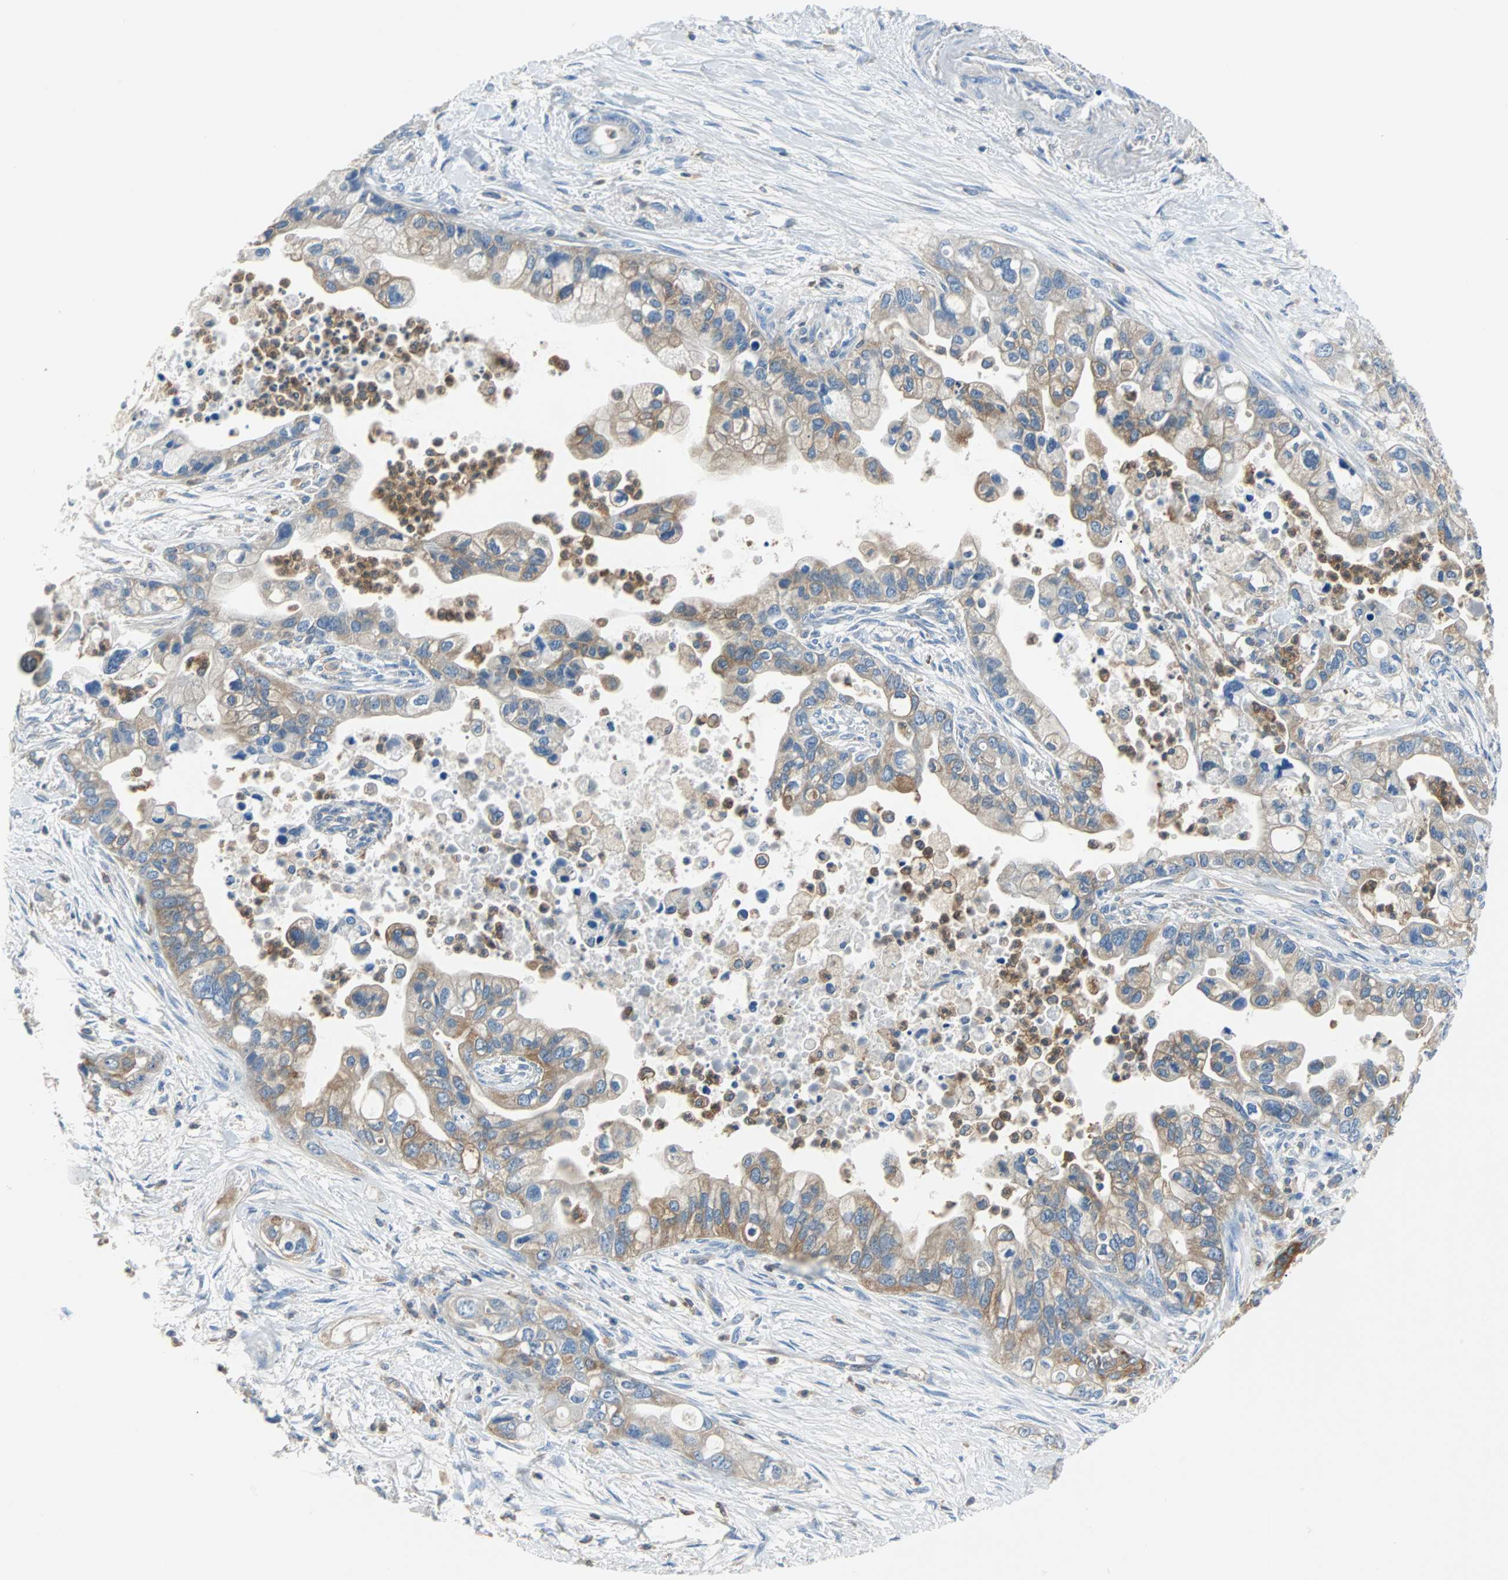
{"staining": {"intensity": "moderate", "quantity": "25%-75%", "location": "cytoplasmic/membranous"}, "tissue": "pancreatic cancer", "cell_type": "Tumor cells", "image_type": "cancer", "snomed": [{"axis": "morphology", "description": "Adenocarcinoma, NOS"}, {"axis": "topography", "description": "Pancreas"}], "caption": "Tumor cells exhibit medium levels of moderate cytoplasmic/membranous positivity in about 25%-75% of cells in human pancreatic adenocarcinoma.", "gene": "TSC22D4", "patient": {"sex": "male", "age": 70}}